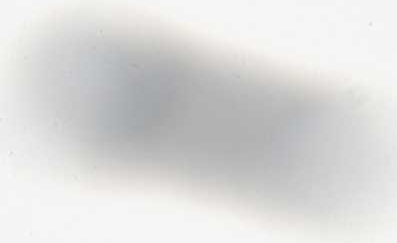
{"staining": {"intensity": "negative", "quantity": "none", "location": "none"}, "tissue": "parathyroid gland", "cell_type": "Glandular cells", "image_type": "normal", "snomed": [{"axis": "morphology", "description": "Normal tissue, NOS"}, {"axis": "topography", "description": "Parathyroid gland"}], "caption": "High magnification brightfield microscopy of benign parathyroid gland stained with DAB (brown) and counterstained with hematoxylin (blue): glandular cells show no significant expression. Brightfield microscopy of IHC stained with DAB (brown) and hematoxylin (blue), captured at high magnification.", "gene": "DEFA4", "patient": {"sex": "female", "age": 71}}